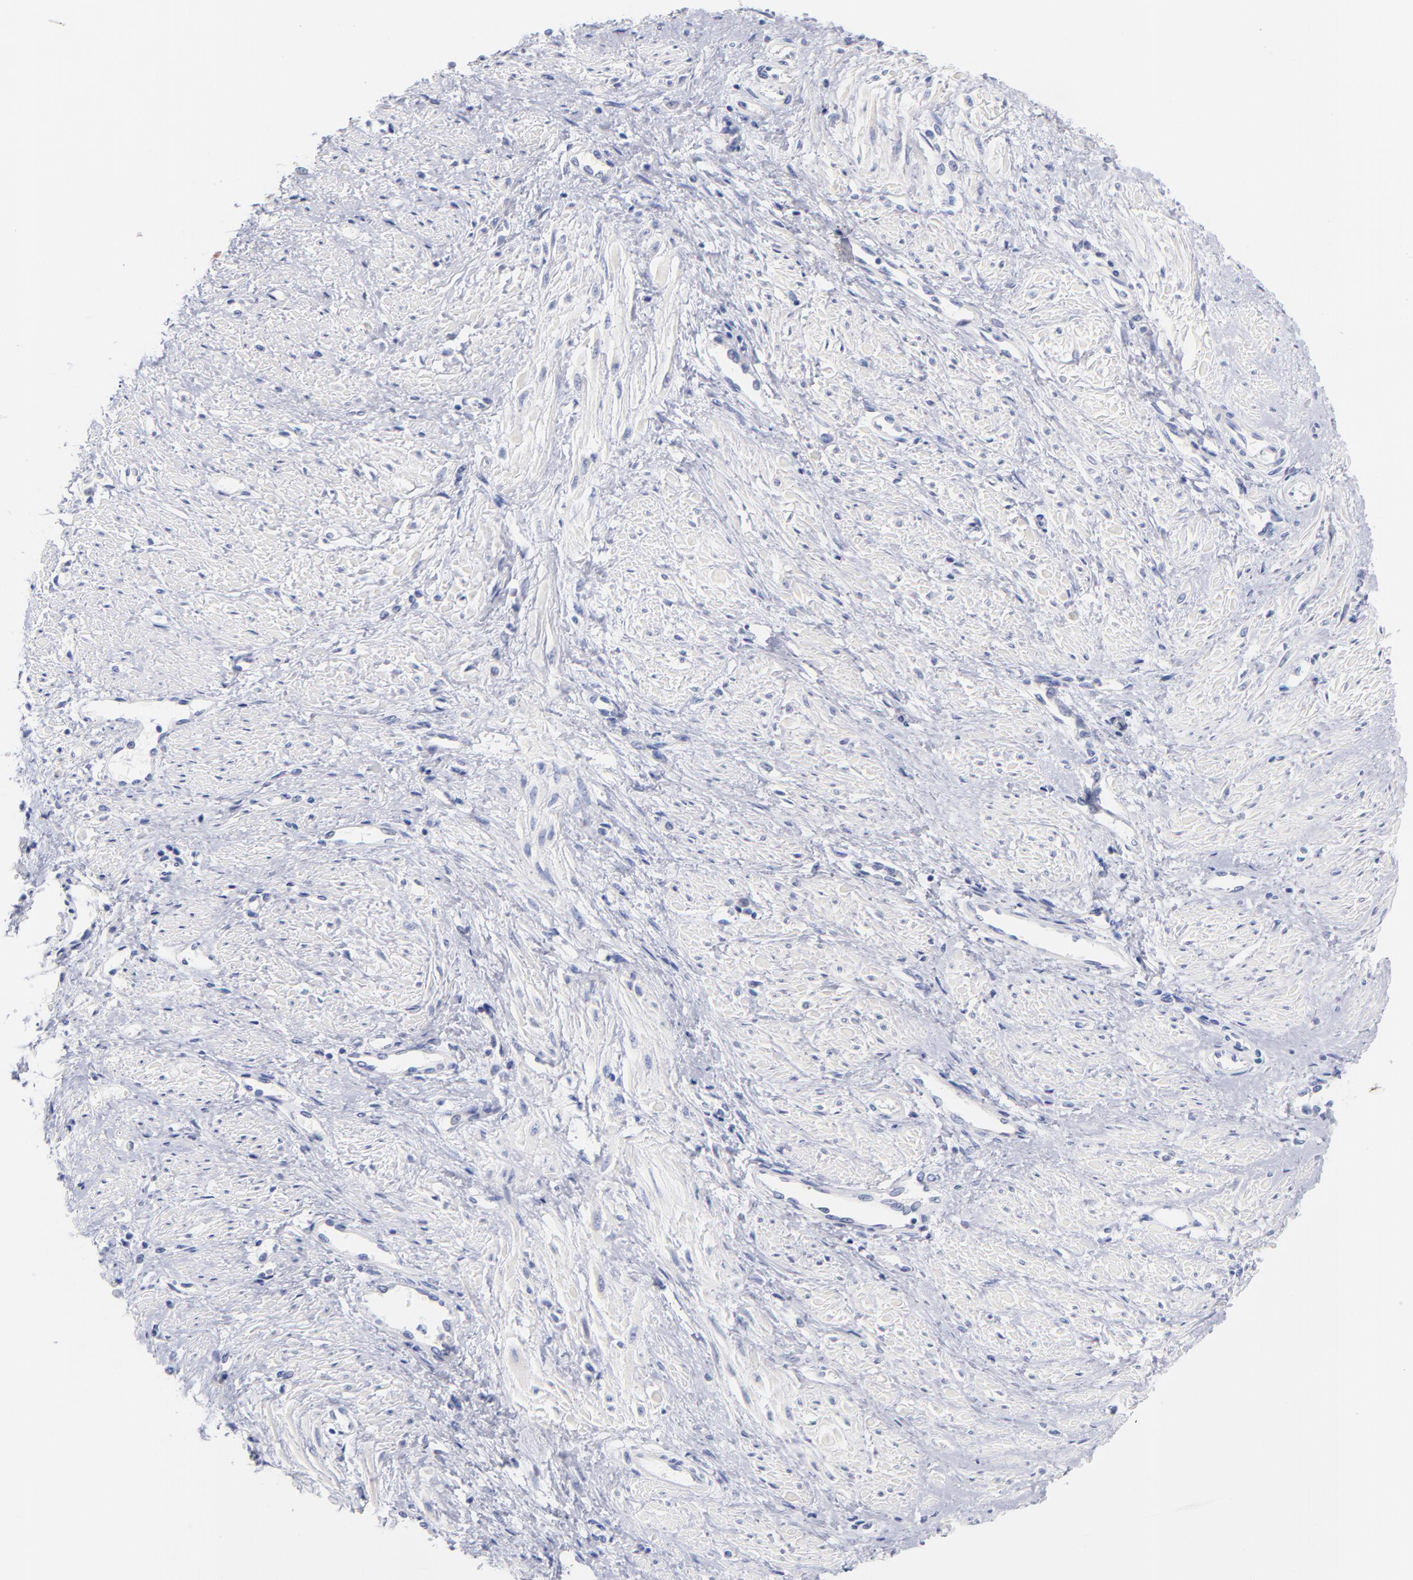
{"staining": {"intensity": "negative", "quantity": "none", "location": "none"}, "tissue": "smooth muscle", "cell_type": "Smooth muscle cells", "image_type": "normal", "snomed": [{"axis": "morphology", "description": "Normal tissue, NOS"}, {"axis": "topography", "description": "Smooth muscle"}, {"axis": "topography", "description": "Uterus"}], "caption": "High power microscopy histopathology image of an immunohistochemistry histopathology image of unremarkable smooth muscle, revealing no significant positivity in smooth muscle cells.", "gene": "BID", "patient": {"sex": "female", "age": 39}}